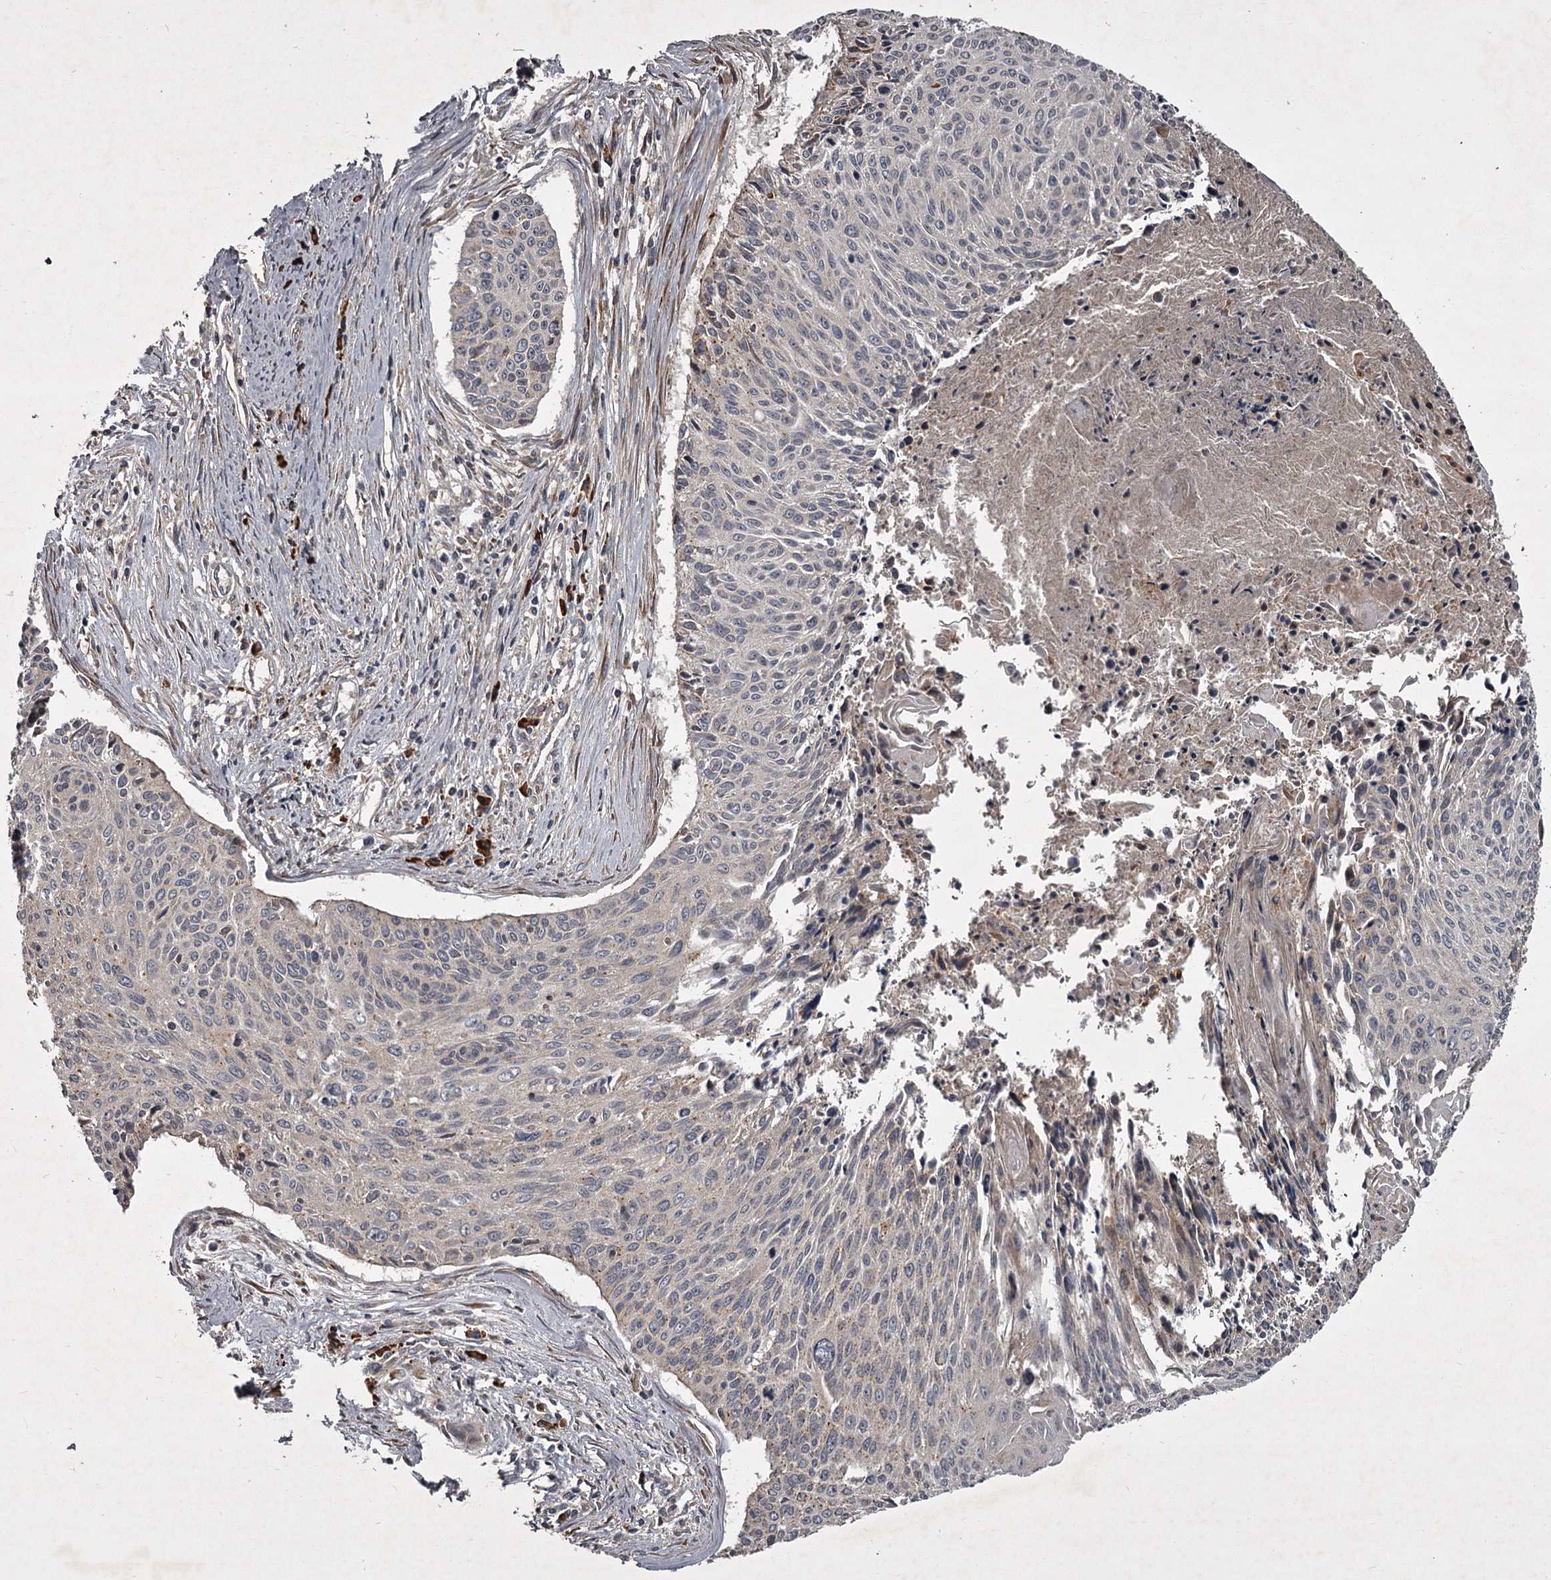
{"staining": {"intensity": "negative", "quantity": "none", "location": "none"}, "tissue": "cervical cancer", "cell_type": "Tumor cells", "image_type": "cancer", "snomed": [{"axis": "morphology", "description": "Squamous cell carcinoma, NOS"}, {"axis": "topography", "description": "Cervix"}], "caption": "Immunohistochemistry (IHC) of cervical cancer (squamous cell carcinoma) shows no staining in tumor cells.", "gene": "UNC93B1", "patient": {"sex": "female", "age": 55}}